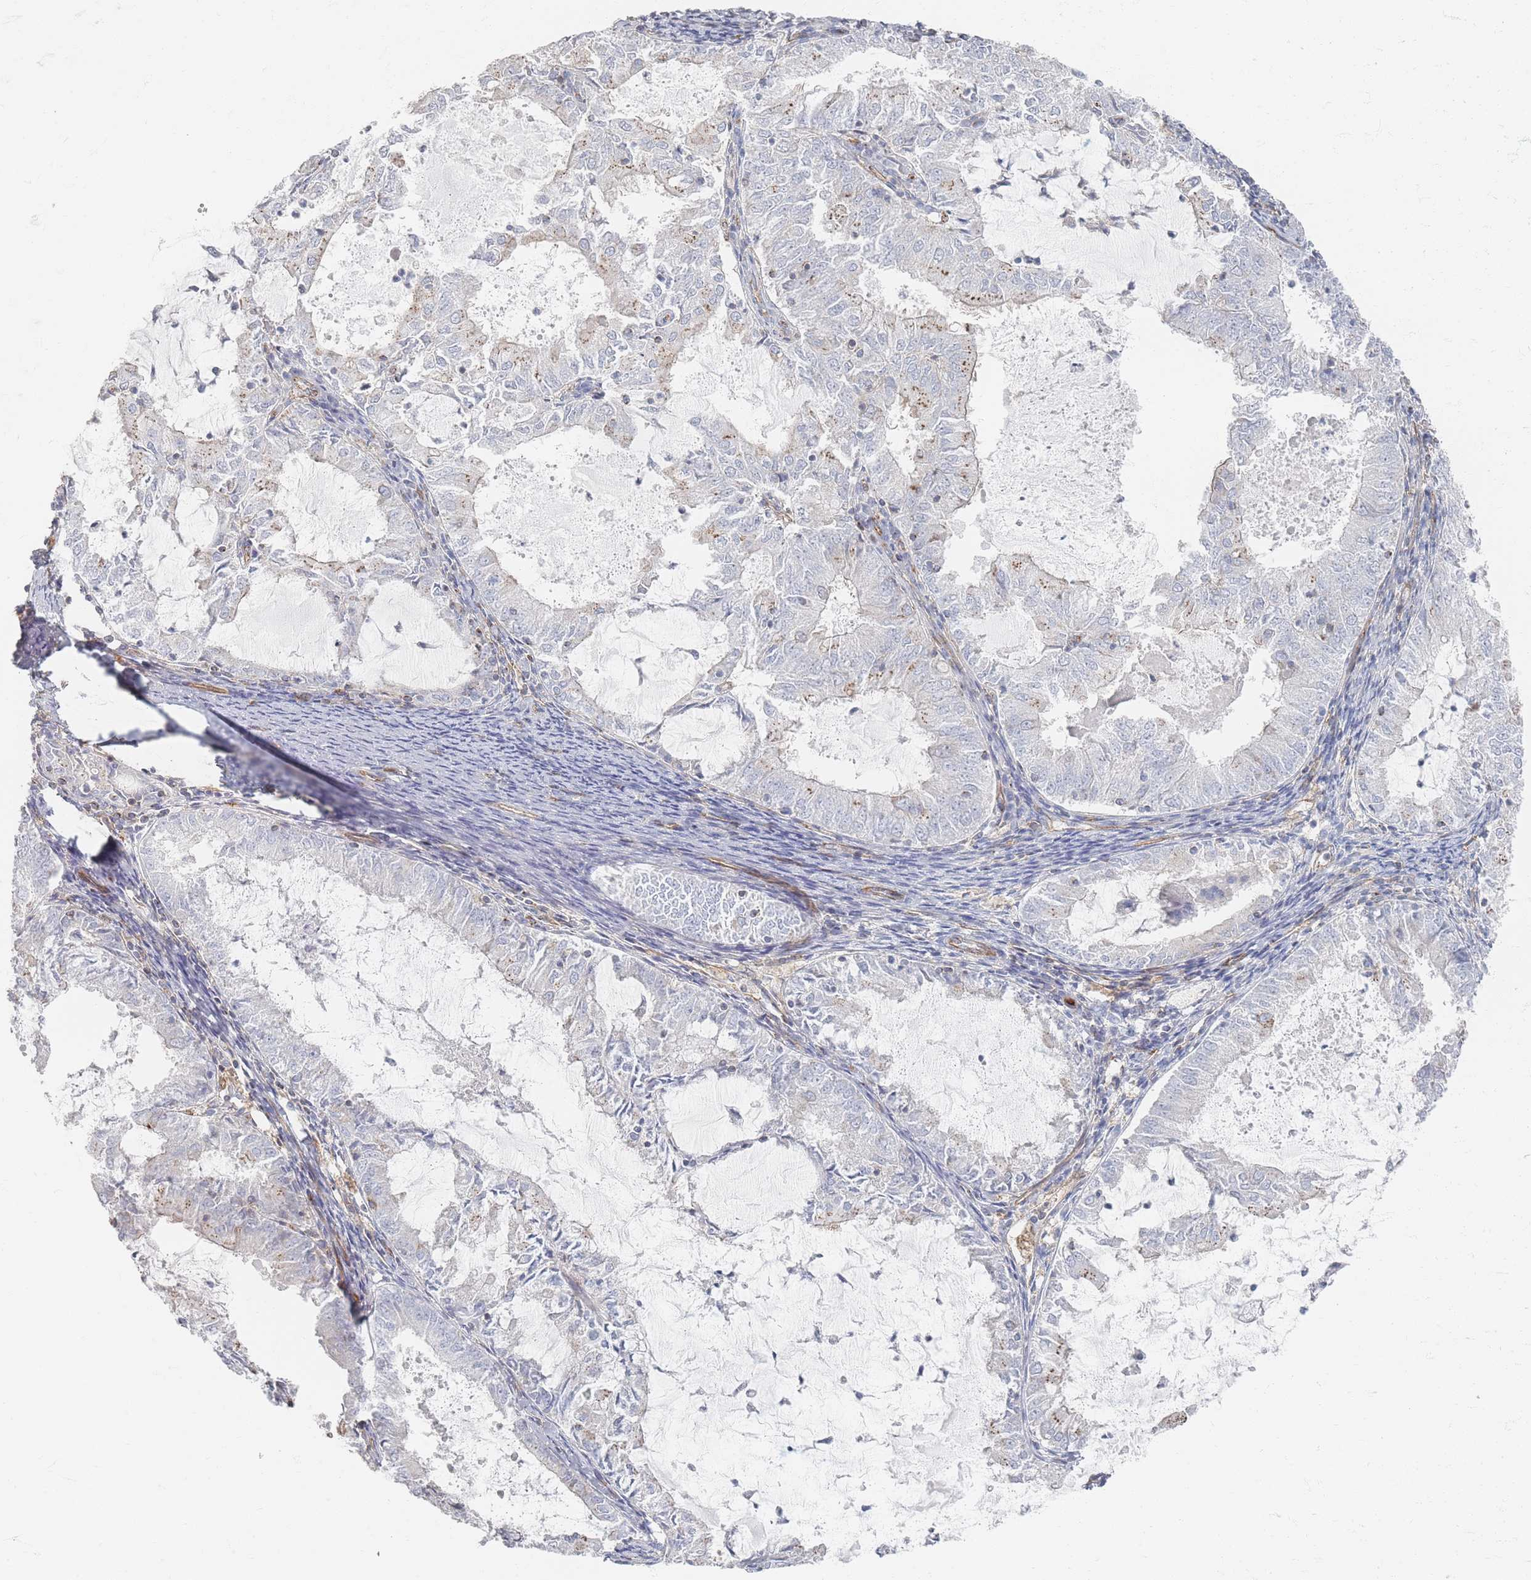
{"staining": {"intensity": "negative", "quantity": "none", "location": "none"}, "tissue": "endometrial cancer", "cell_type": "Tumor cells", "image_type": "cancer", "snomed": [{"axis": "morphology", "description": "Adenocarcinoma, NOS"}, {"axis": "topography", "description": "Endometrium"}], "caption": "Tumor cells show no significant expression in endometrial cancer (adenocarcinoma). (DAB (3,3'-diaminobenzidine) immunohistochemistry with hematoxylin counter stain).", "gene": "GNB1", "patient": {"sex": "female", "age": 57}}